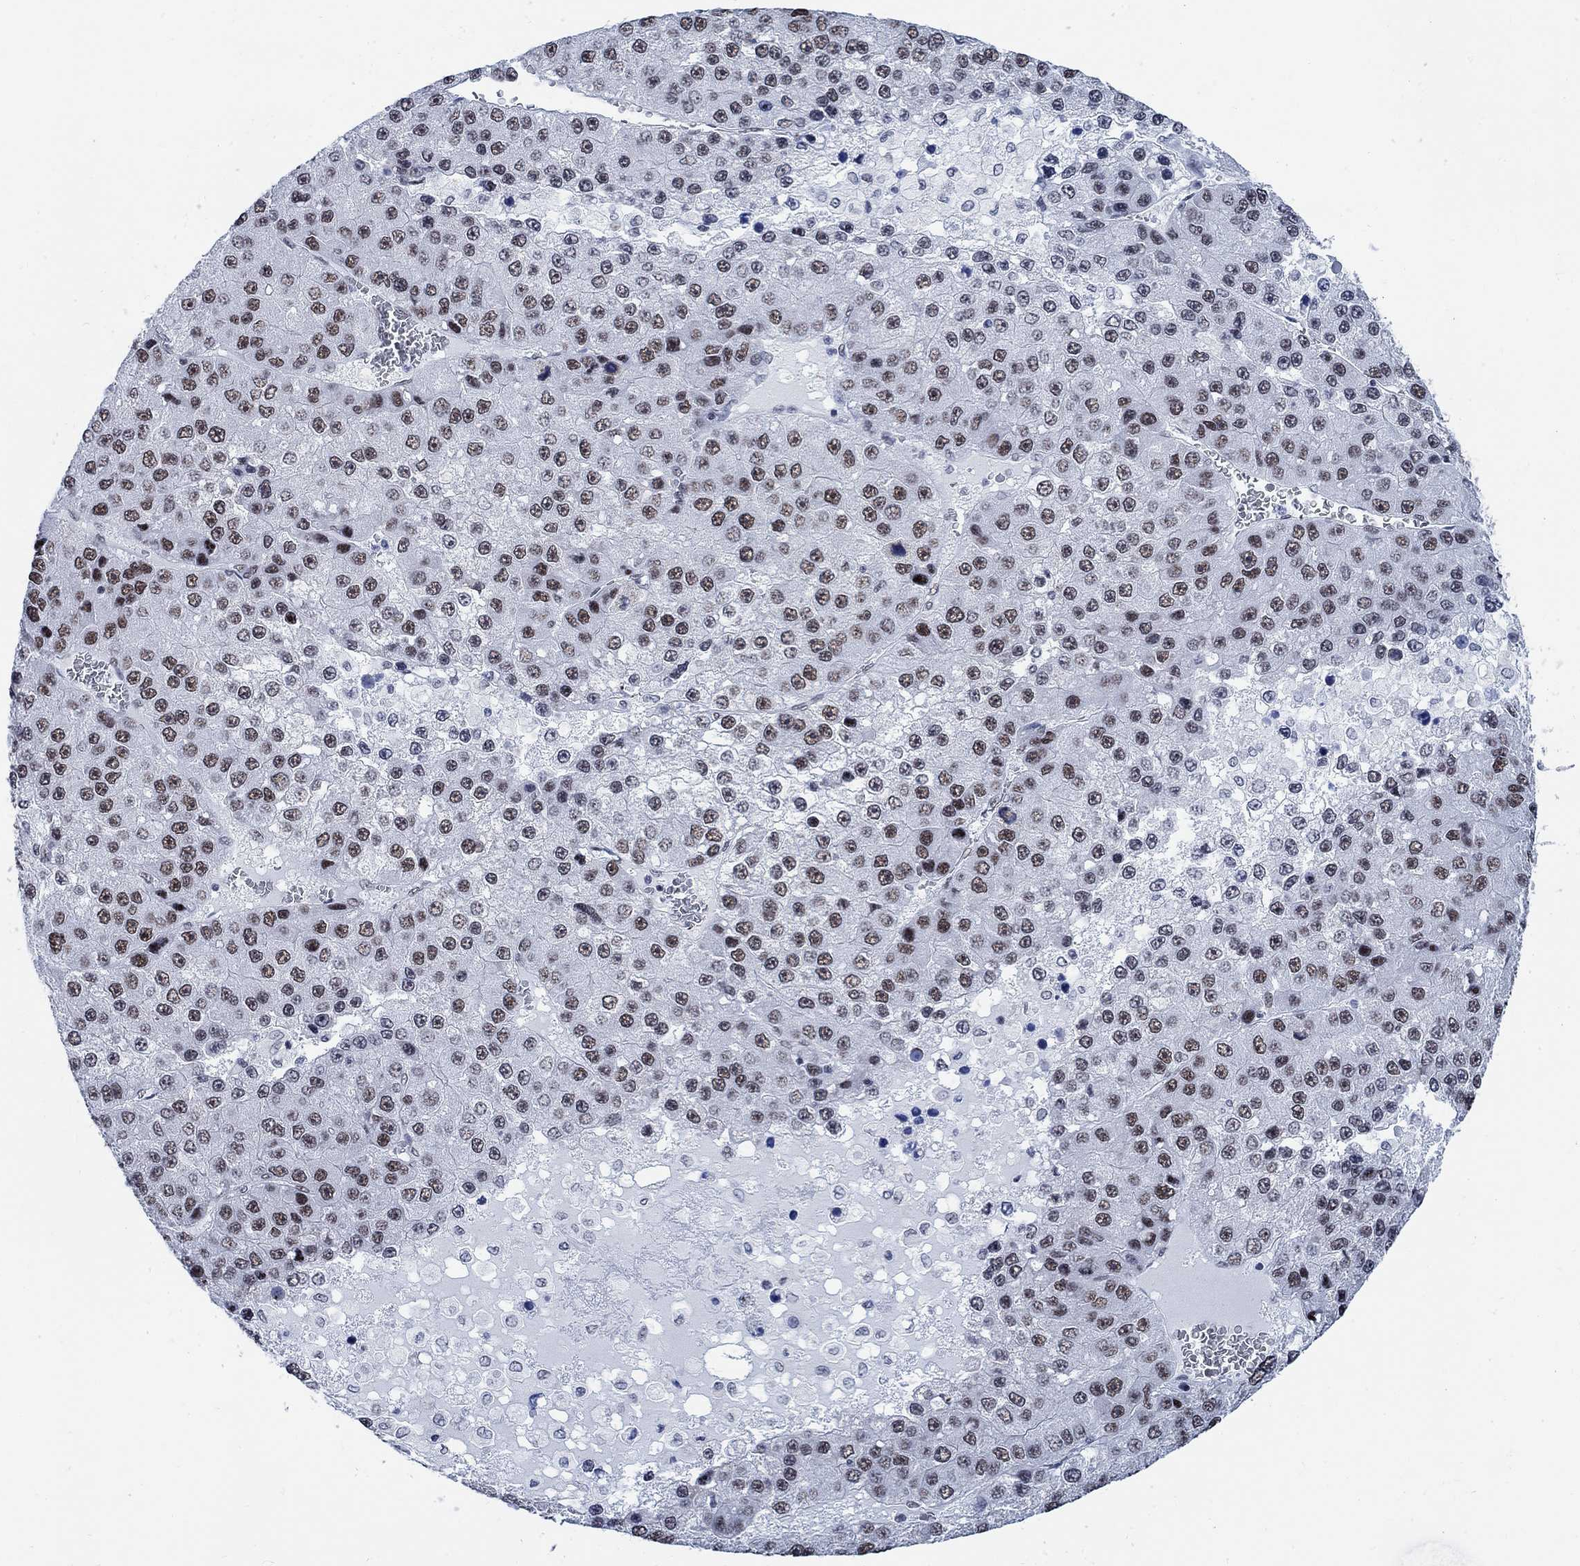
{"staining": {"intensity": "moderate", "quantity": "<25%", "location": "nuclear"}, "tissue": "liver cancer", "cell_type": "Tumor cells", "image_type": "cancer", "snomed": [{"axis": "morphology", "description": "Carcinoma, Hepatocellular, NOS"}, {"axis": "topography", "description": "Liver"}], "caption": "There is low levels of moderate nuclear positivity in tumor cells of hepatocellular carcinoma (liver), as demonstrated by immunohistochemical staining (brown color).", "gene": "DLK1", "patient": {"sex": "female", "age": 73}}